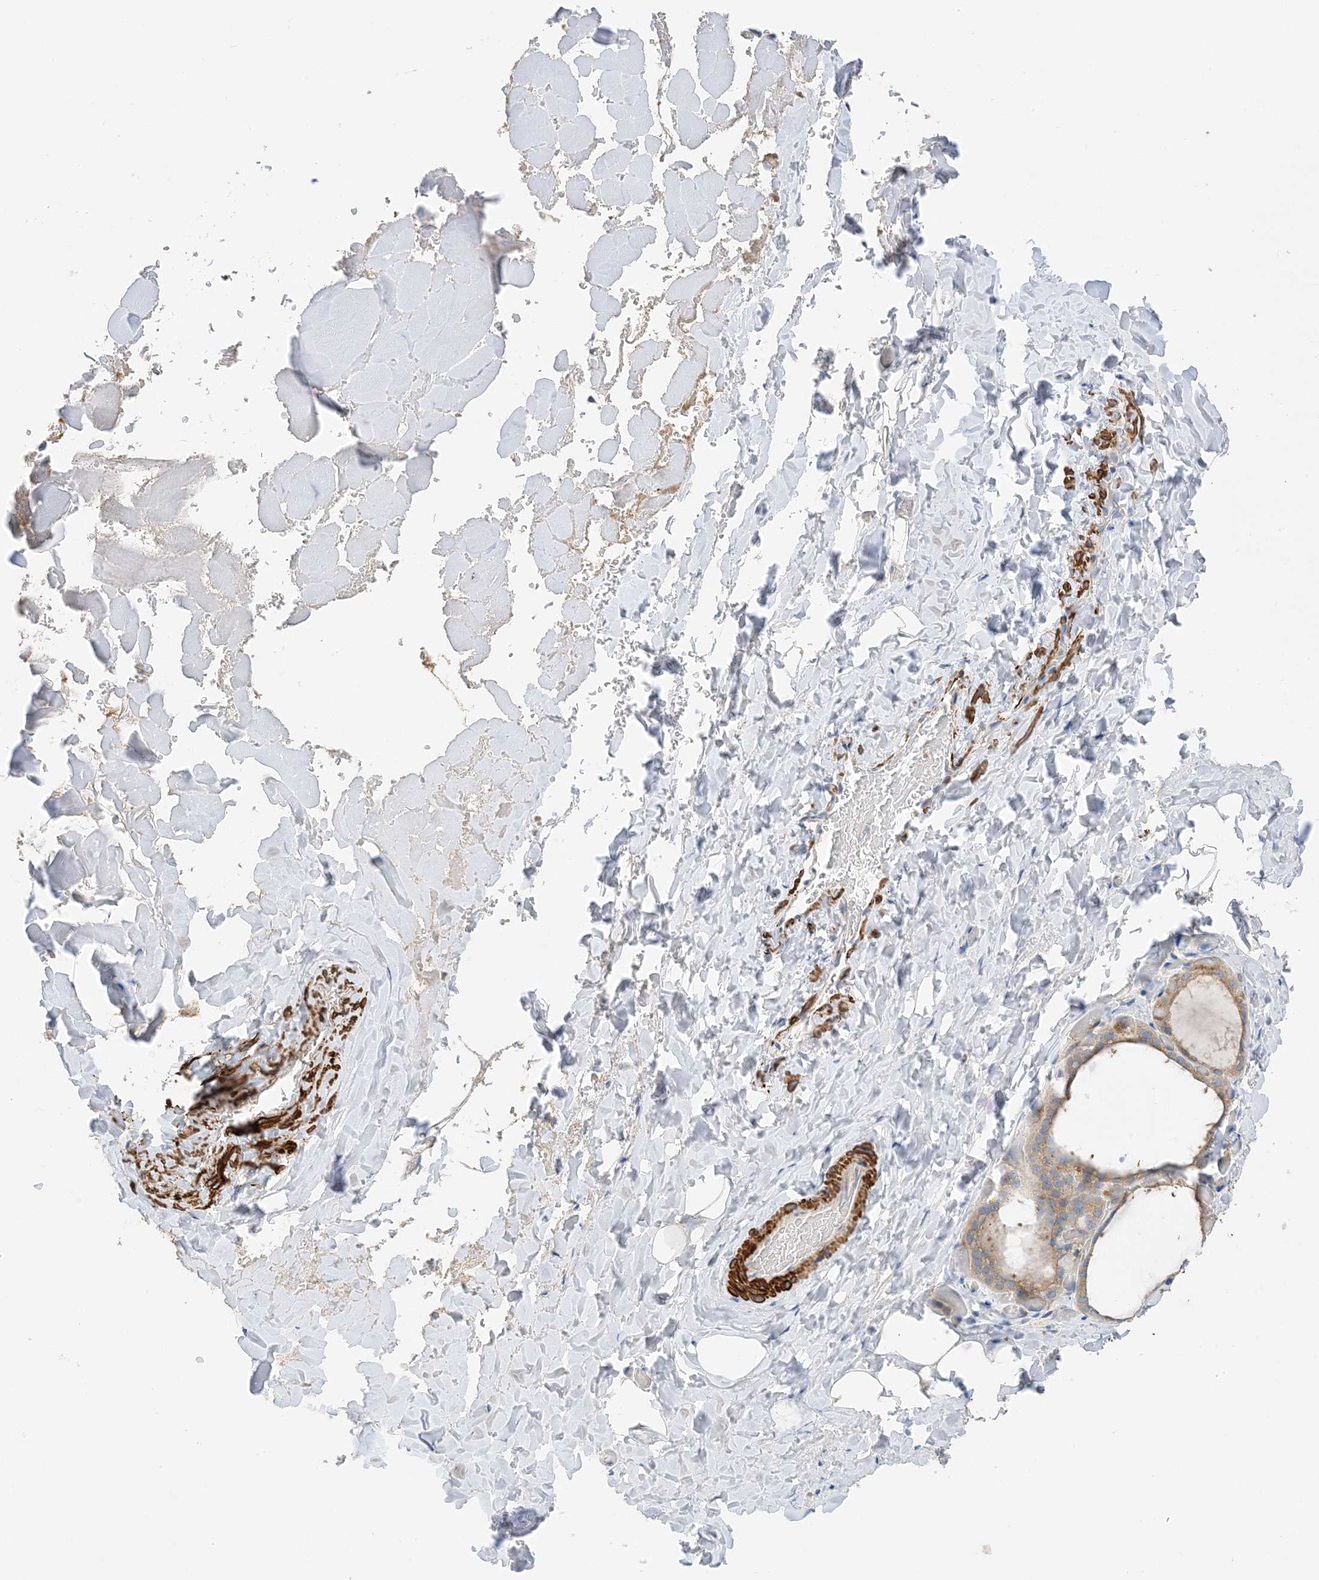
{"staining": {"intensity": "moderate", "quantity": ">75%", "location": "cytoplasmic/membranous"}, "tissue": "thyroid gland", "cell_type": "Glandular cells", "image_type": "normal", "snomed": [{"axis": "morphology", "description": "Normal tissue, NOS"}, {"axis": "topography", "description": "Thyroid gland"}], "caption": "Immunohistochemical staining of benign thyroid gland reveals medium levels of moderate cytoplasmic/membranous expression in about >75% of glandular cells. The protein of interest is stained brown, and the nuclei are stained in blue (DAB (3,3'-diaminobenzidine) IHC with brightfield microscopy, high magnification).", "gene": "KIFBP", "patient": {"sex": "female", "age": 44}}